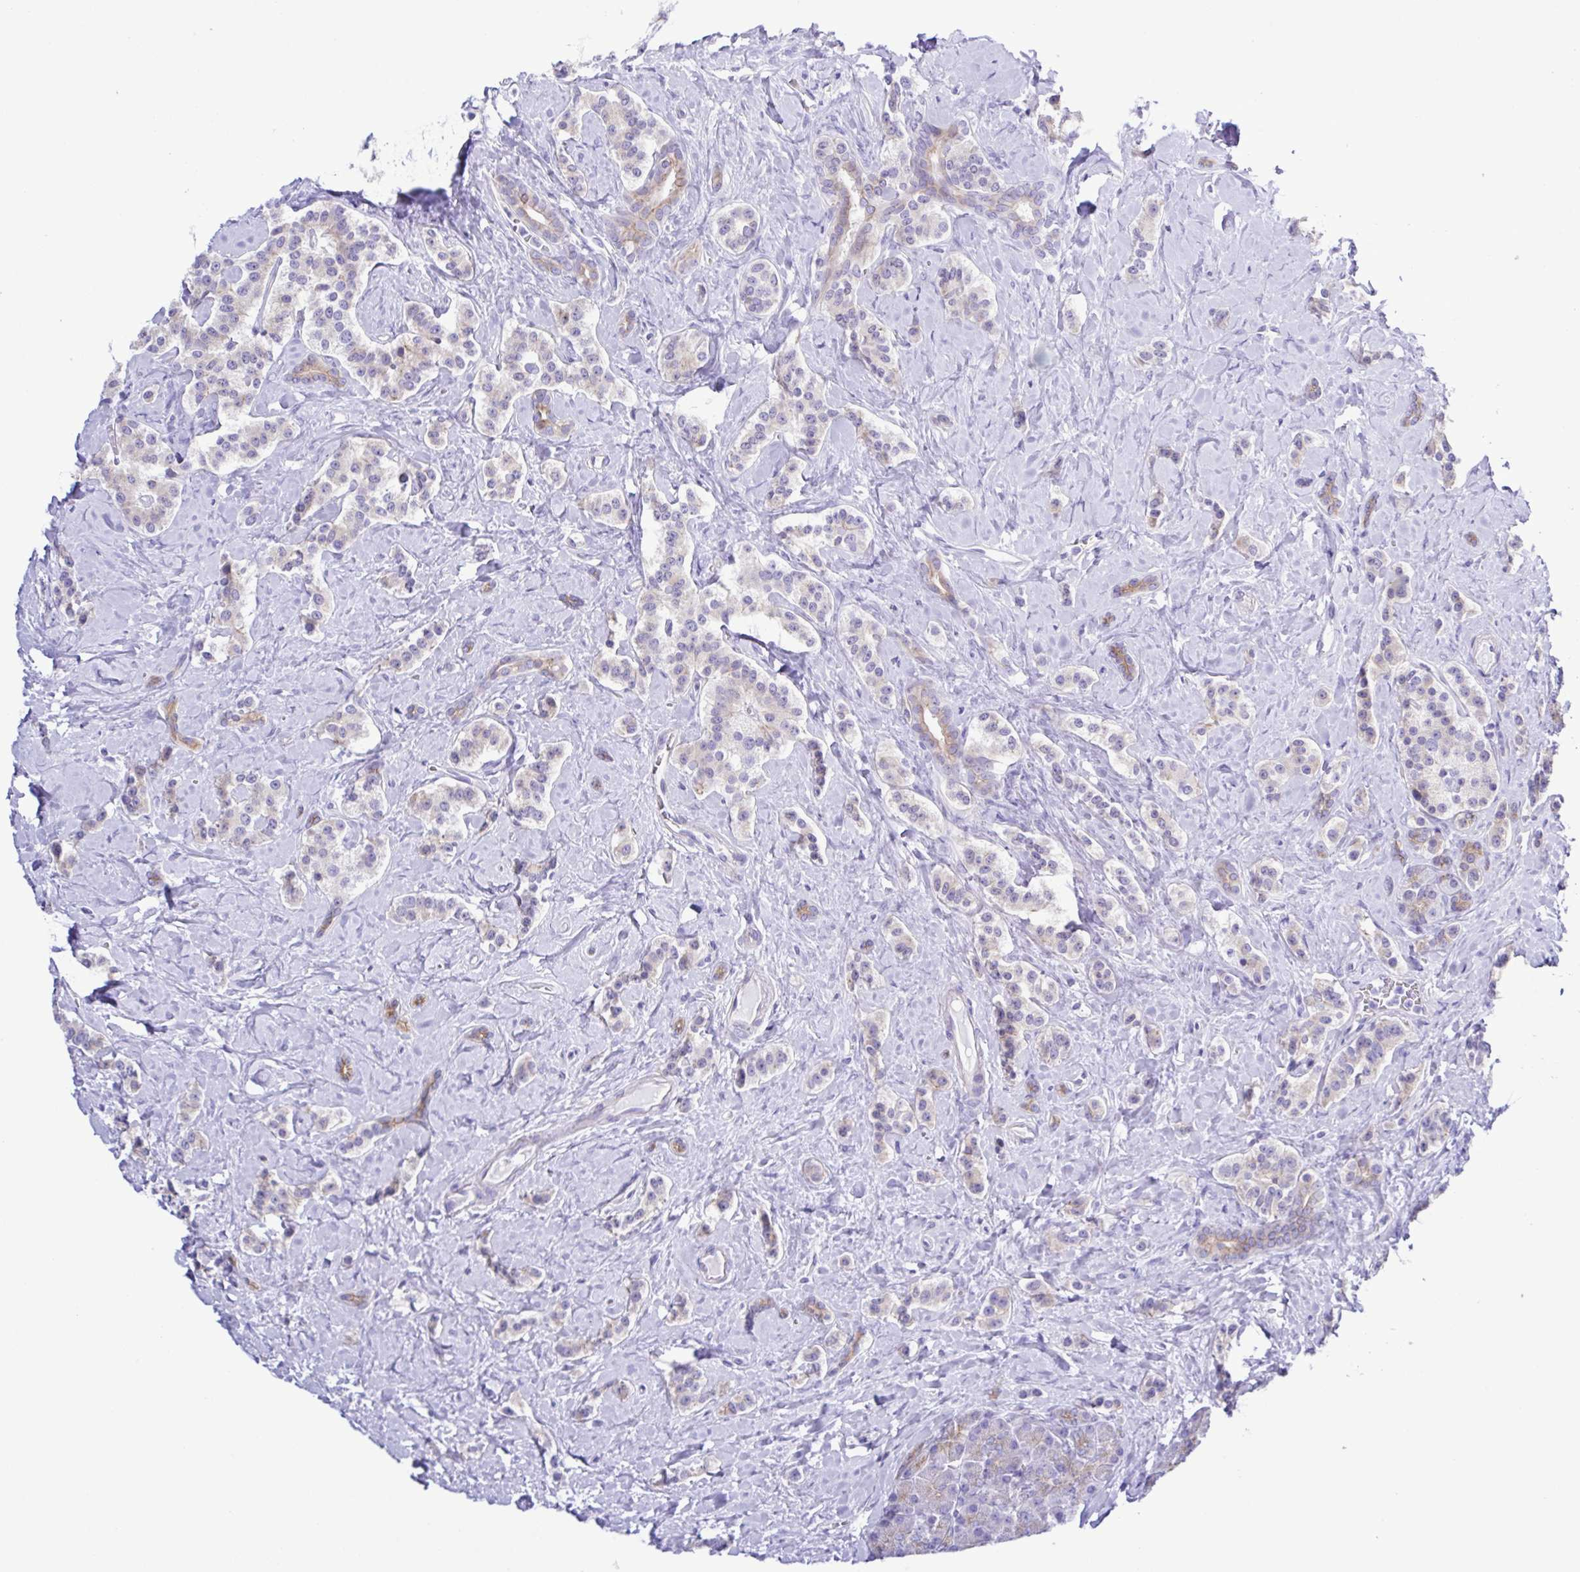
{"staining": {"intensity": "weak", "quantity": "<25%", "location": "cytoplasmic/membranous"}, "tissue": "carcinoid", "cell_type": "Tumor cells", "image_type": "cancer", "snomed": [{"axis": "morphology", "description": "Normal tissue, NOS"}, {"axis": "morphology", "description": "Carcinoid, malignant, NOS"}, {"axis": "topography", "description": "Pancreas"}], "caption": "Carcinoid (malignant) was stained to show a protein in brown. There is no significant expression in tumor cells.", "gene": "CYP11A1", "patient": {"sex": "male", "age": 36}}